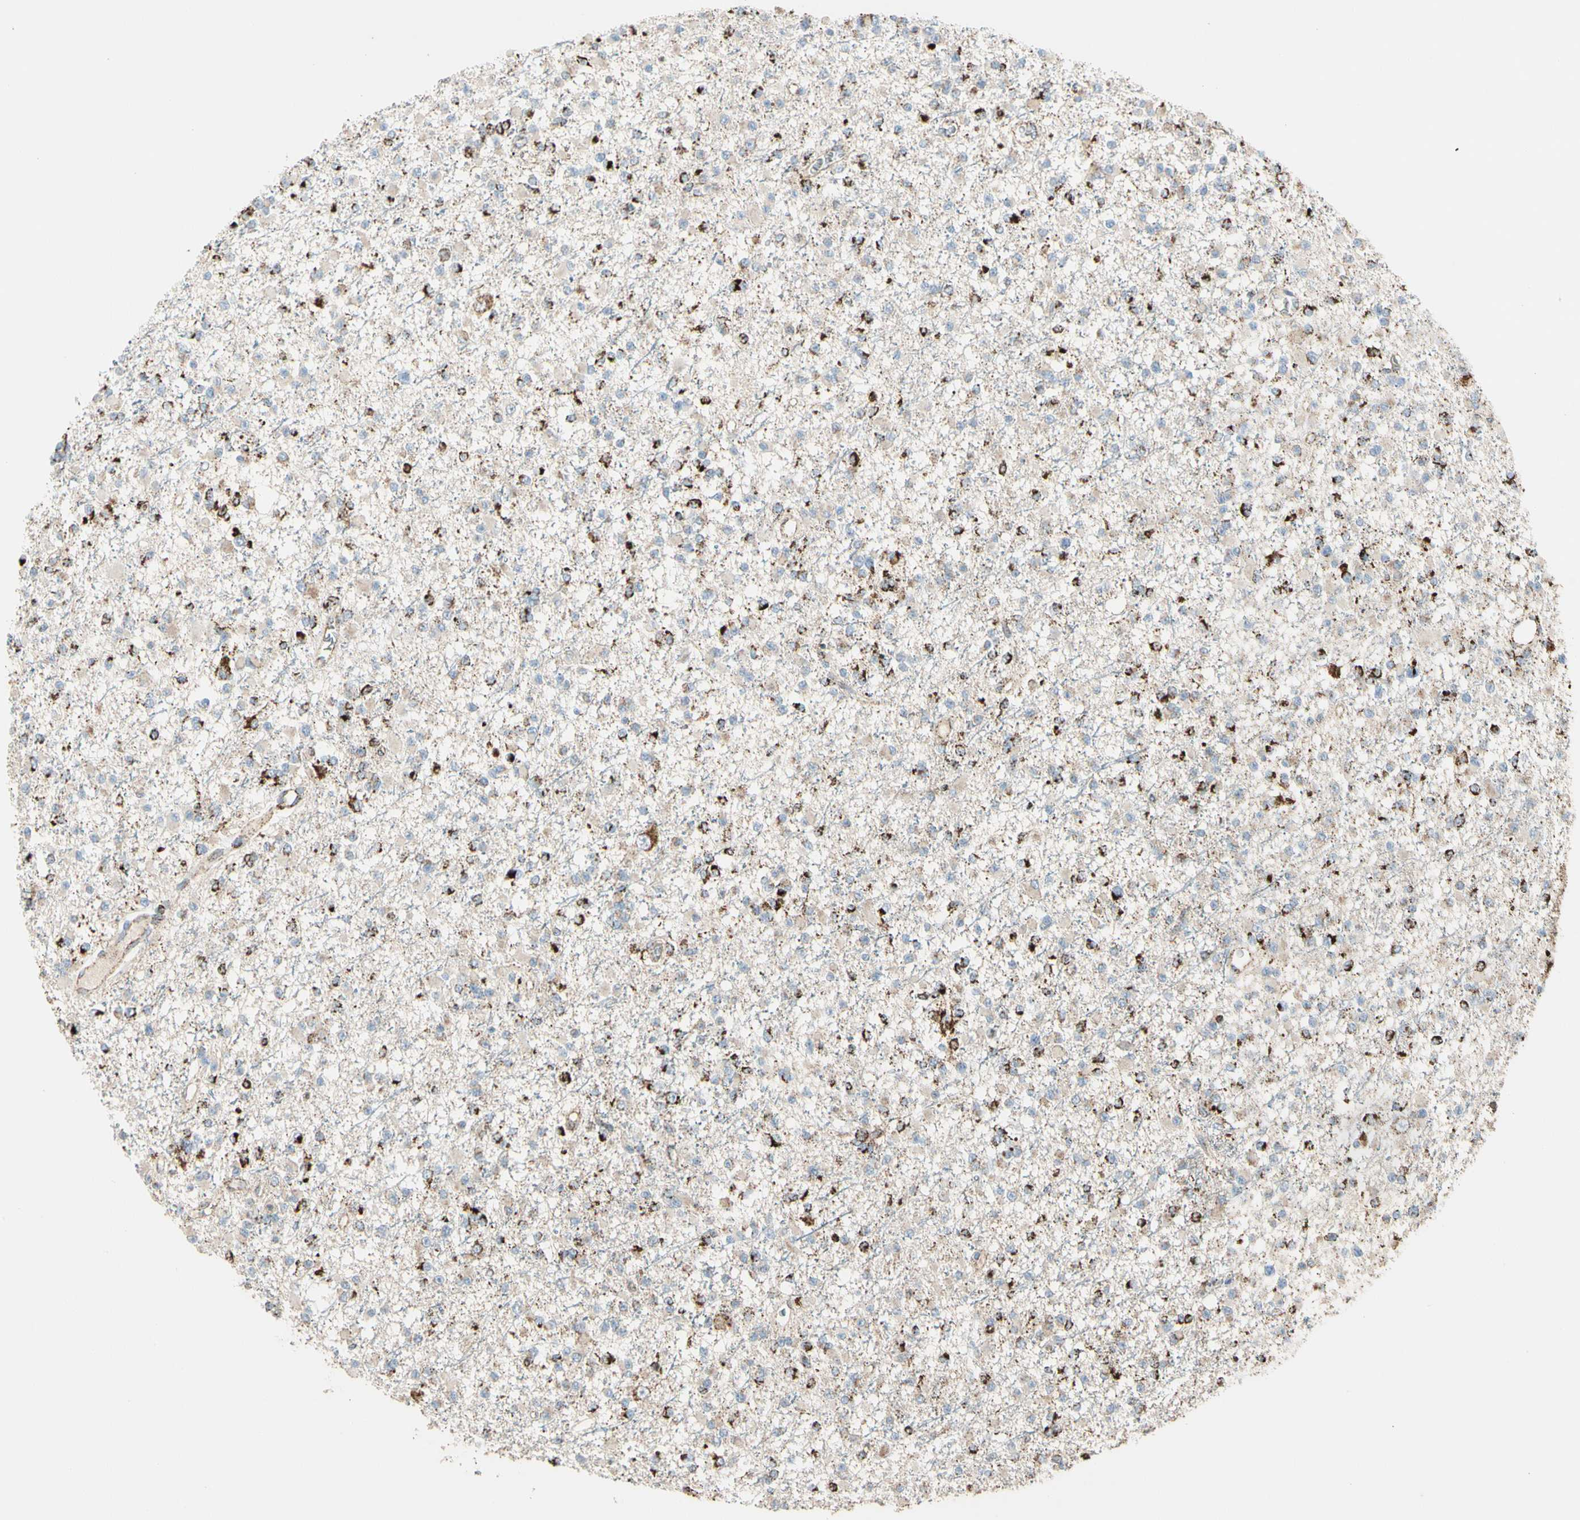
{"staining": {"intensity": "strong", "quantity": "<25%", "location": "cytoplasmic/membranous"}, "tissue": "glioma", "cell_type": "Tumor cells", "image_type": "cancer", "snomed": [{"axis": "morphology", "description": "Glioma, malignant, Low grade"}, {"axis": "topography", "description": "Brain"}], "caption": "Immunohistochemical staining of human malignant low-grade glioma reveals medium levels of strong cytoplasmic/membranous positivity in about <25% of tumor cells. Using DAB (brown) and hematoxylin (blue) stains, captured at high magnification using brightfield microscopy.", "gene": "ME2", "patient": {"sex": "female", "age": 22}}